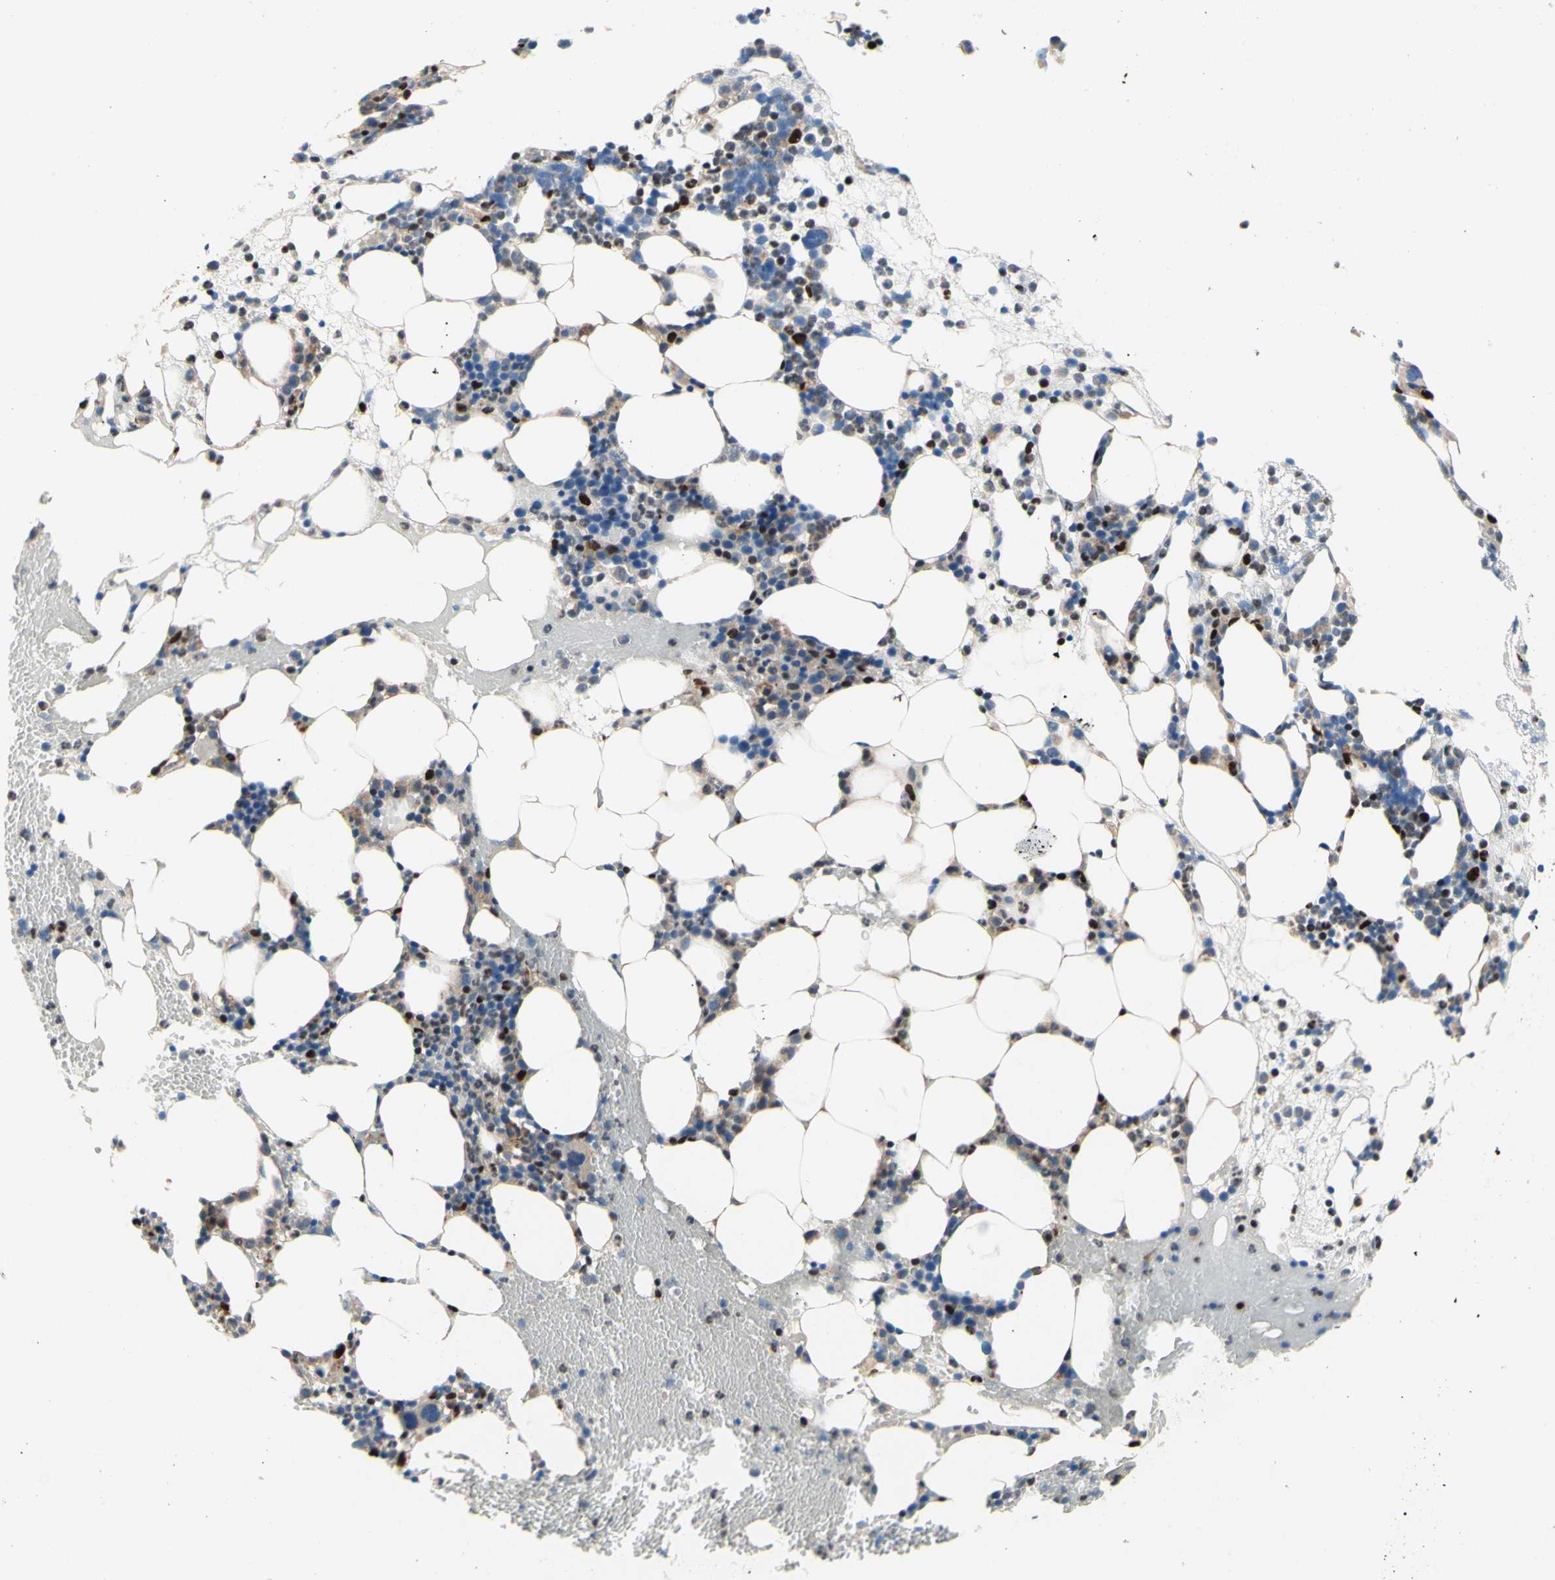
{"staining": {"intensity": "strong", "quantity": "25%-75%", "location": "cytoplasmic/membranous,nuclear"}, "tissue": "bone marrow", "cell_type": "Hematopoietic cells", "image_type": "normal", "snomed": [{"axis": "morphology", "description": "Normal tissue, NOS"}, {"axis": "morphology", "description": "Inflammation, NOS"}, {"axis": "topography", "description": "Bone marrow"}], "caption": "Bone marrow stained for a protein (brown) shows strong cytoplasmic/membranous,nuclear positive staining in about 25%-75% of hematopoietic cells.", "gene": "EED", "patient": {"sex": "female", "age": 79}}